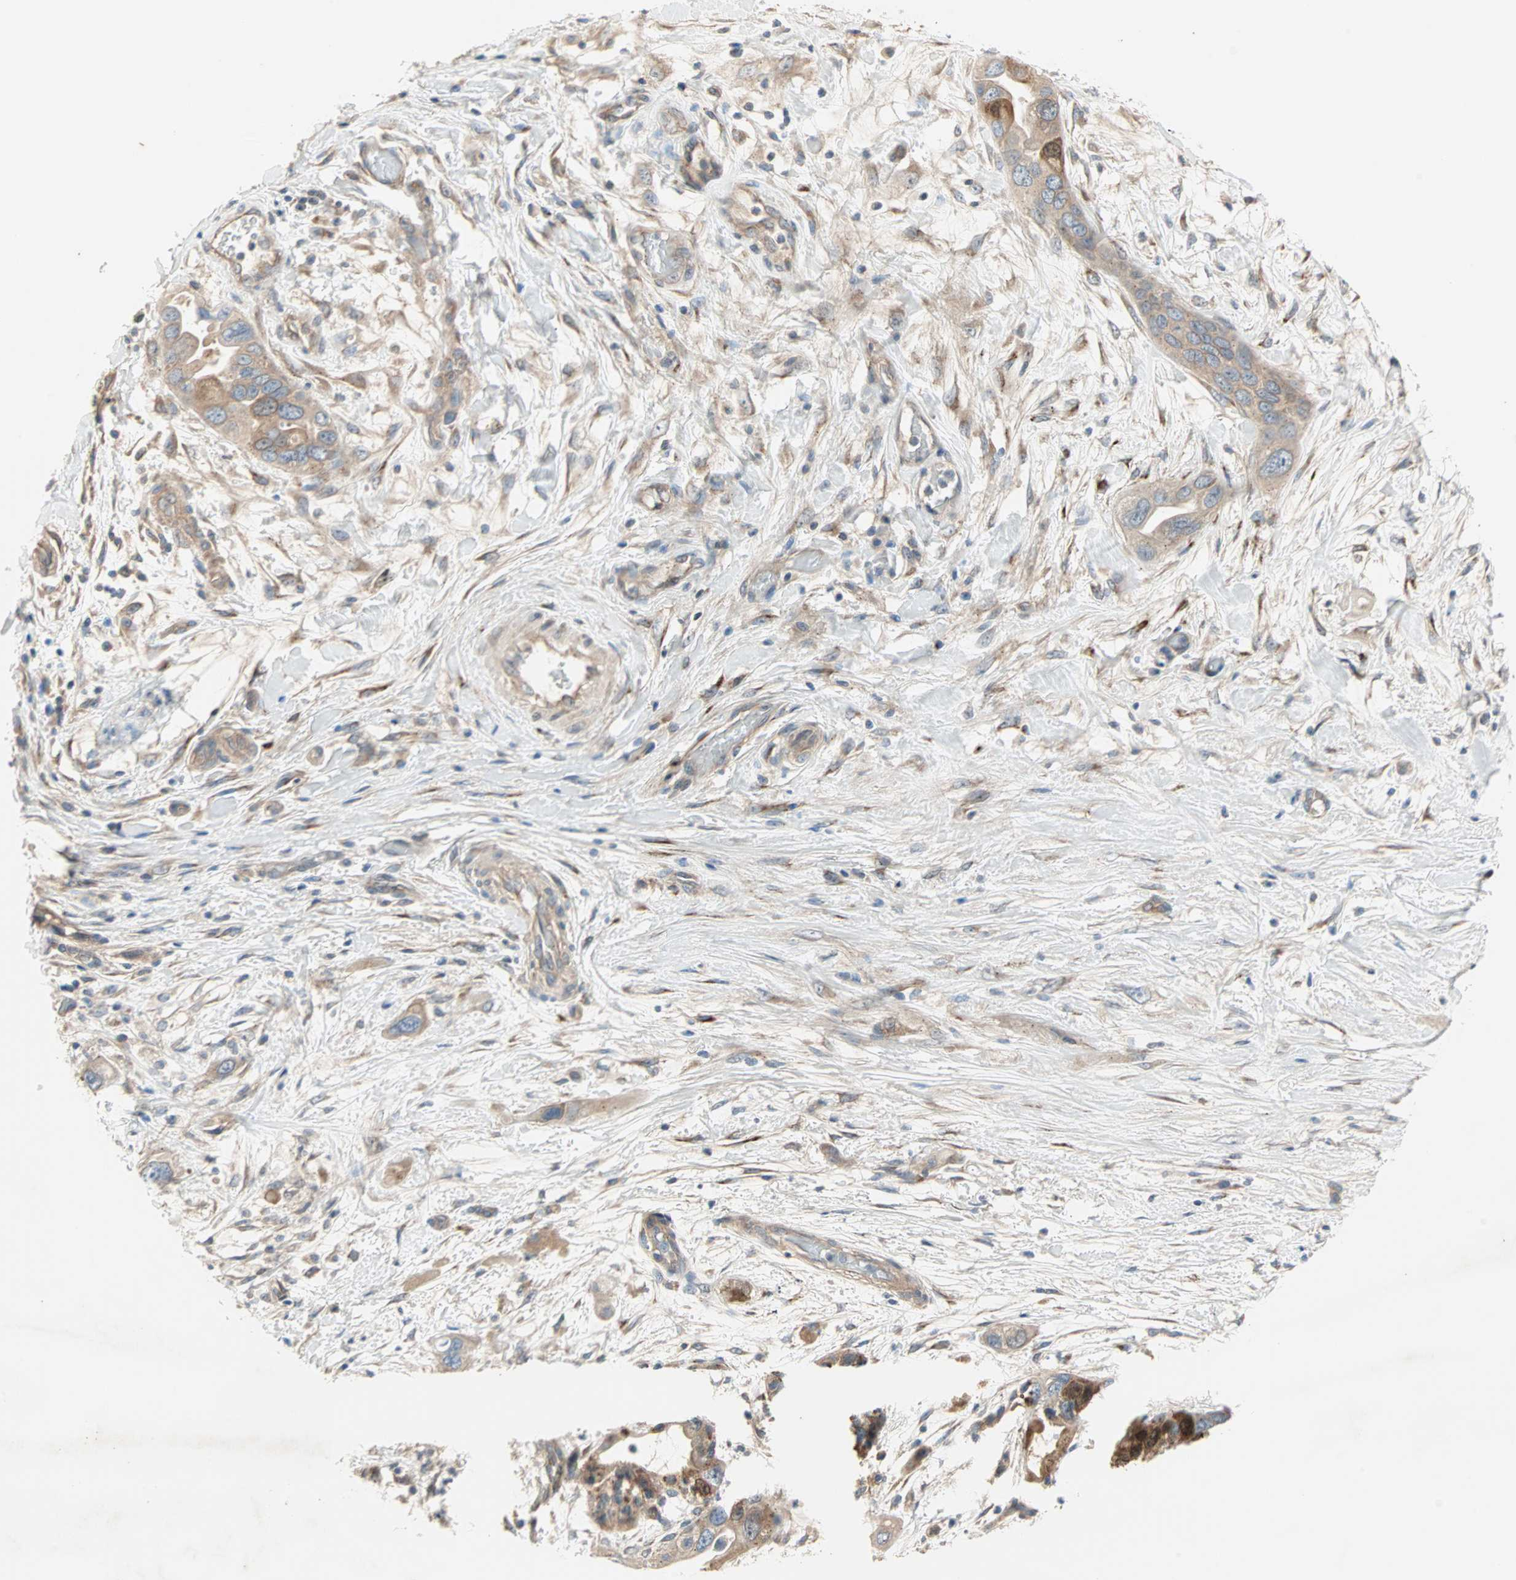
{"staining": {"intensity": "weak", "quantity": ">75%", "location": "cytoplasmic/membranous"}, "tissue": "pancreatic cancer", "cell_type": "Tumor cells", "image_type": "cancer", "snomed": [{"axis": "morphology", "description": "Adenocarcinoma, NOS"}, {"axis": "topography", "description": "Pancreas"}], "caption": "Immunohistochemical staining of adenocarcinoma (pancreatic) demonstrates low levels of weak cytoplasmic/membranous expression in approximately >75% of tumor cells.", "gene": "PDE8A", "patient": {"sex": "female", "age": 77}}